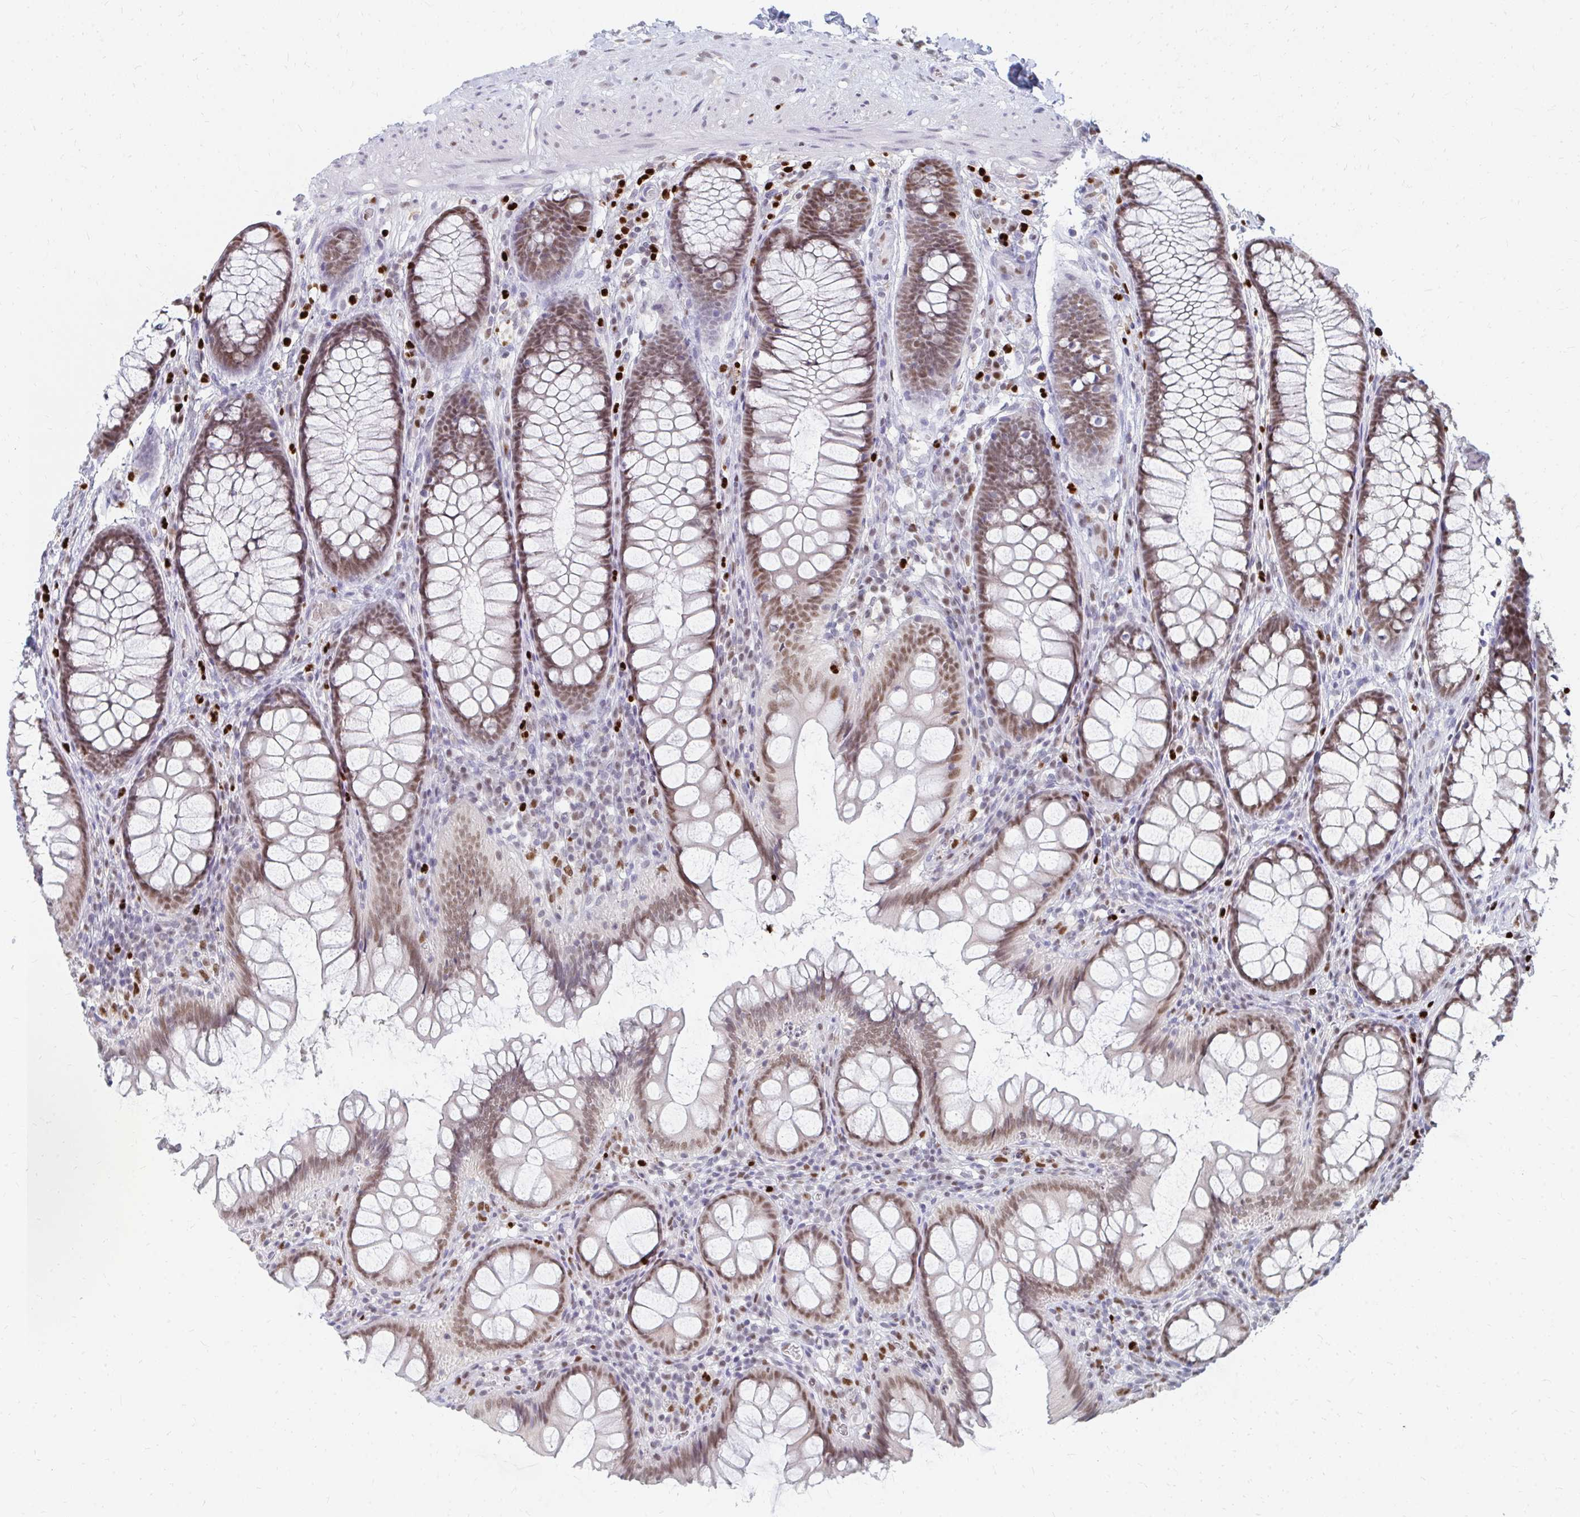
{"staining": {"intensity": "negative", "quantity": "none", "location": "none"}, "tissue": "colon", "cell_type": "Endothelial cells", "image_type": "normal", "snomed": [{"axis": "morphology", "description": "Normal tissue, NOS"}, {"axis": "morphology", "description": "Adenoma, NOS"}, {"axis": "topography", "description": "Soft tissue"}, {"axis": "topography", "description": "Colon"}], "caption": "DAB (3,3'-diaminobenzidine) immunohistochemical staining of benign human colon reveals no significant expression in endothelial cells.", "gene": "PLK3", "patient": {"sex": "male", "age": 47}}